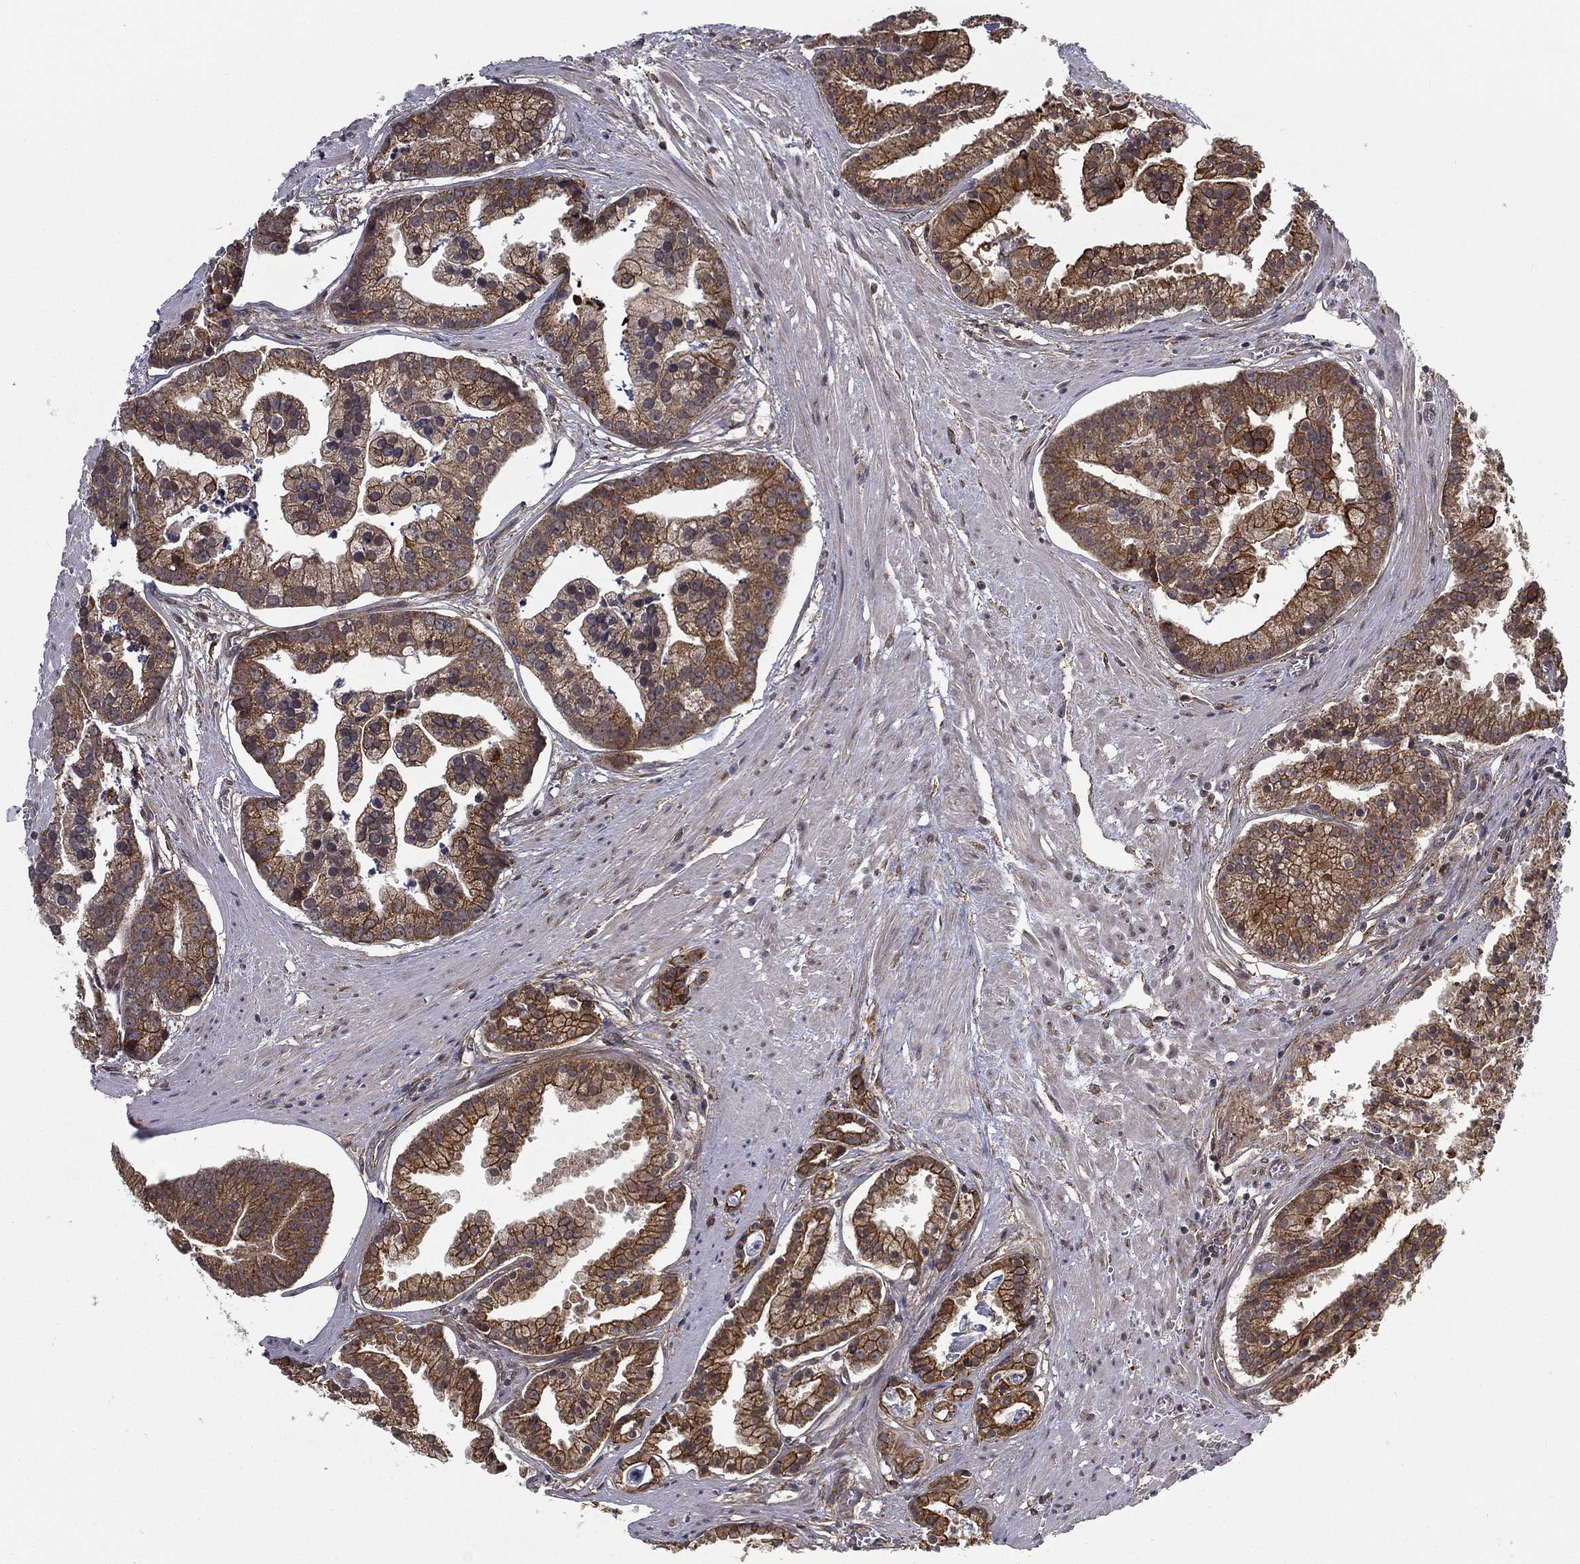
{"staining": {"intensity": "moderate", "quantity": ">75%", "location": "cytoplasmic/membranous"}, "tissue": "prostate cancer", "cell_type": "Tumor cells", "image_type": "cancer", "snomed": [{"axis": "morphology", "description": "Adenocarcinoma, NOS"}, {"axis": "topography", "description": "Prostate and seminal vesicle, NOS"}, {"axis": "topography", "description": "Prostate"}], "caption": "Immunohistochemical staining of prostate adenocarcinoma displays medium levels of moderate cytoplasmic/membranous protein staining in approximately >75% of tumor cells.", "gene": "UACA", "patient": {"sex": "male", "age": 44}}